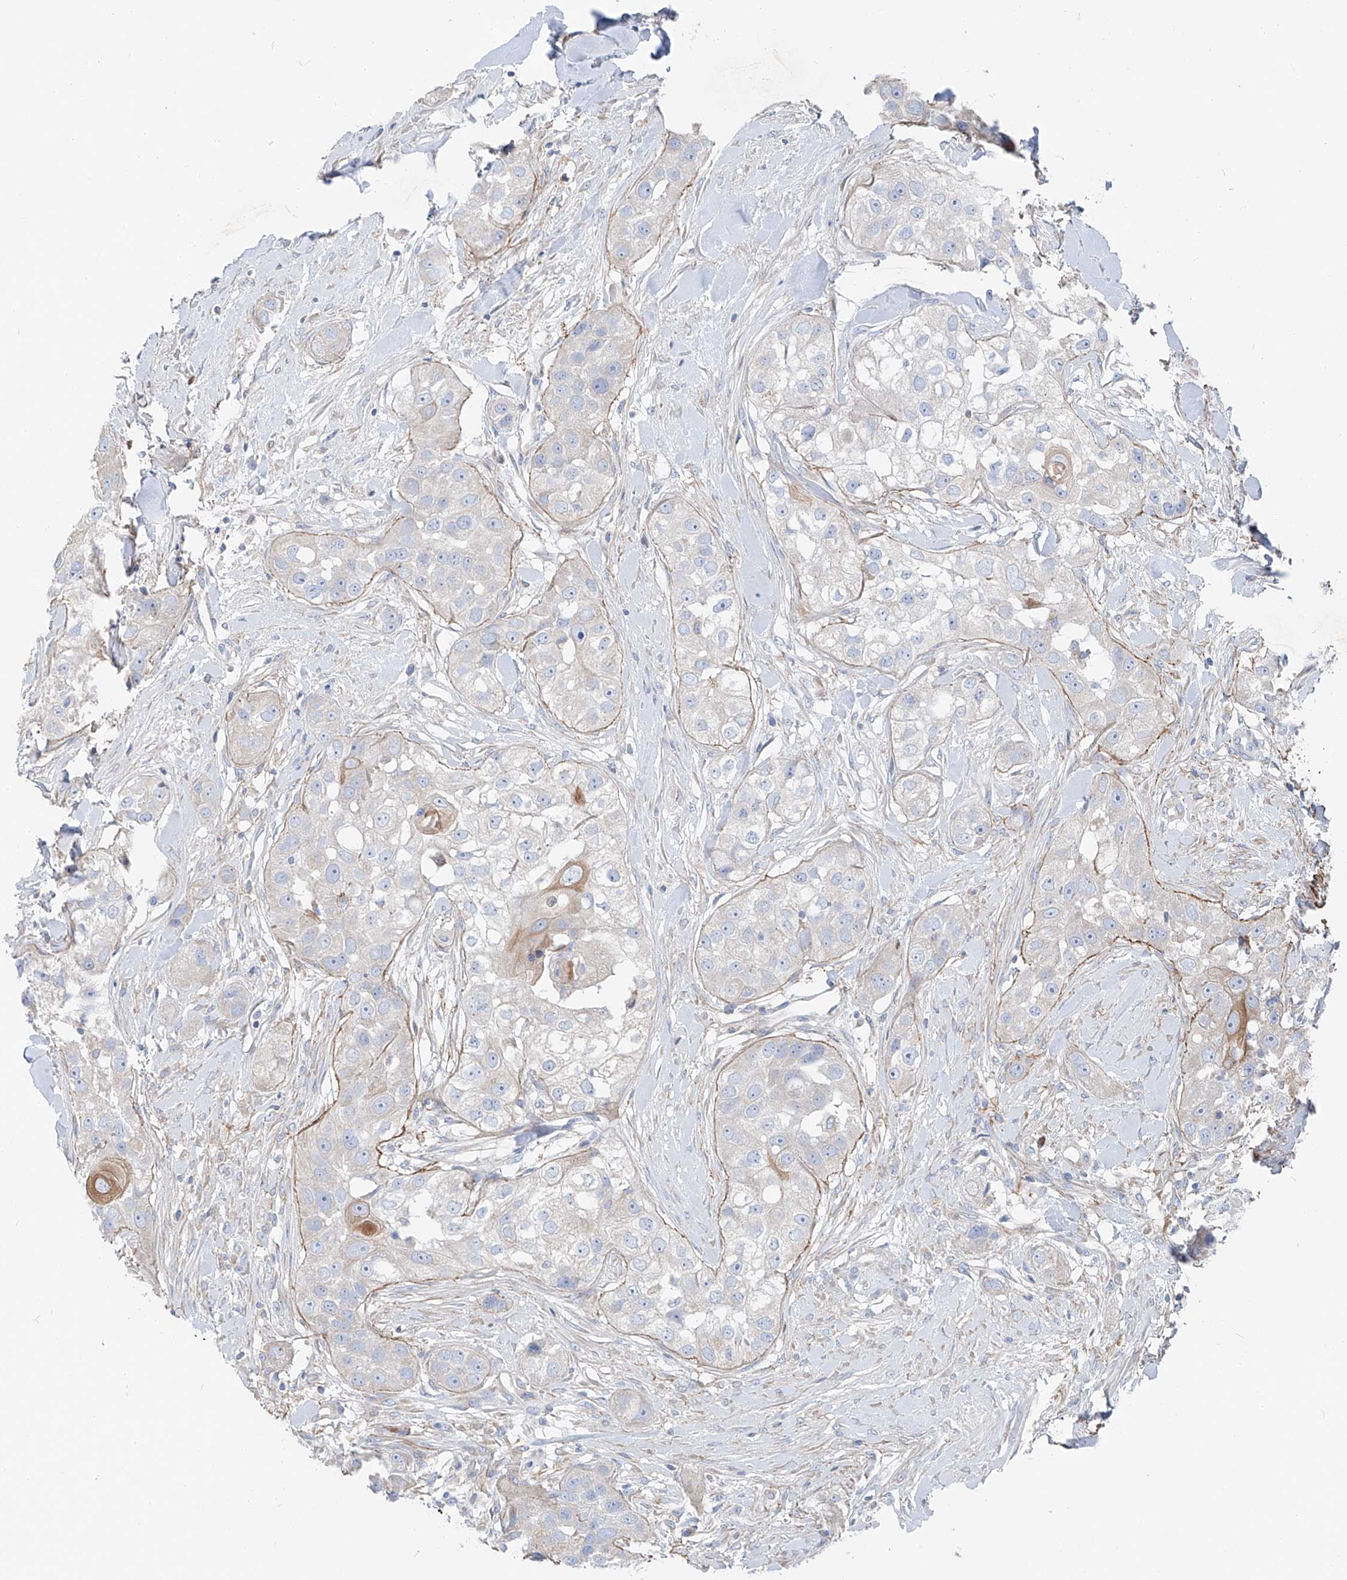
{"staining": {"intensity": "weak", "quantity": "<25%", "location": "cytoplasmic/membranous"}, "tissue": "head and neck cancer", "cell_type": "Tumor cells", "image_type": "cancer", "snomed": [{"axis": "morphology", "description": "Normal tissue, NOS"}, {"axis": "morphology", "description": "Squamous cell carcinoma, NOS"}, {"axis": "topography", "description": "Skeletal muscle"}, {"axis": "topography", "description": "Head-Neck"}], "caption": "This is a image of immunohistochemistry staining of head and neck squamous cell carcinoma, which shows no expression in tumor cells.", "gene": "UFL1", "patient": {"sex": "male", "age": 51}}